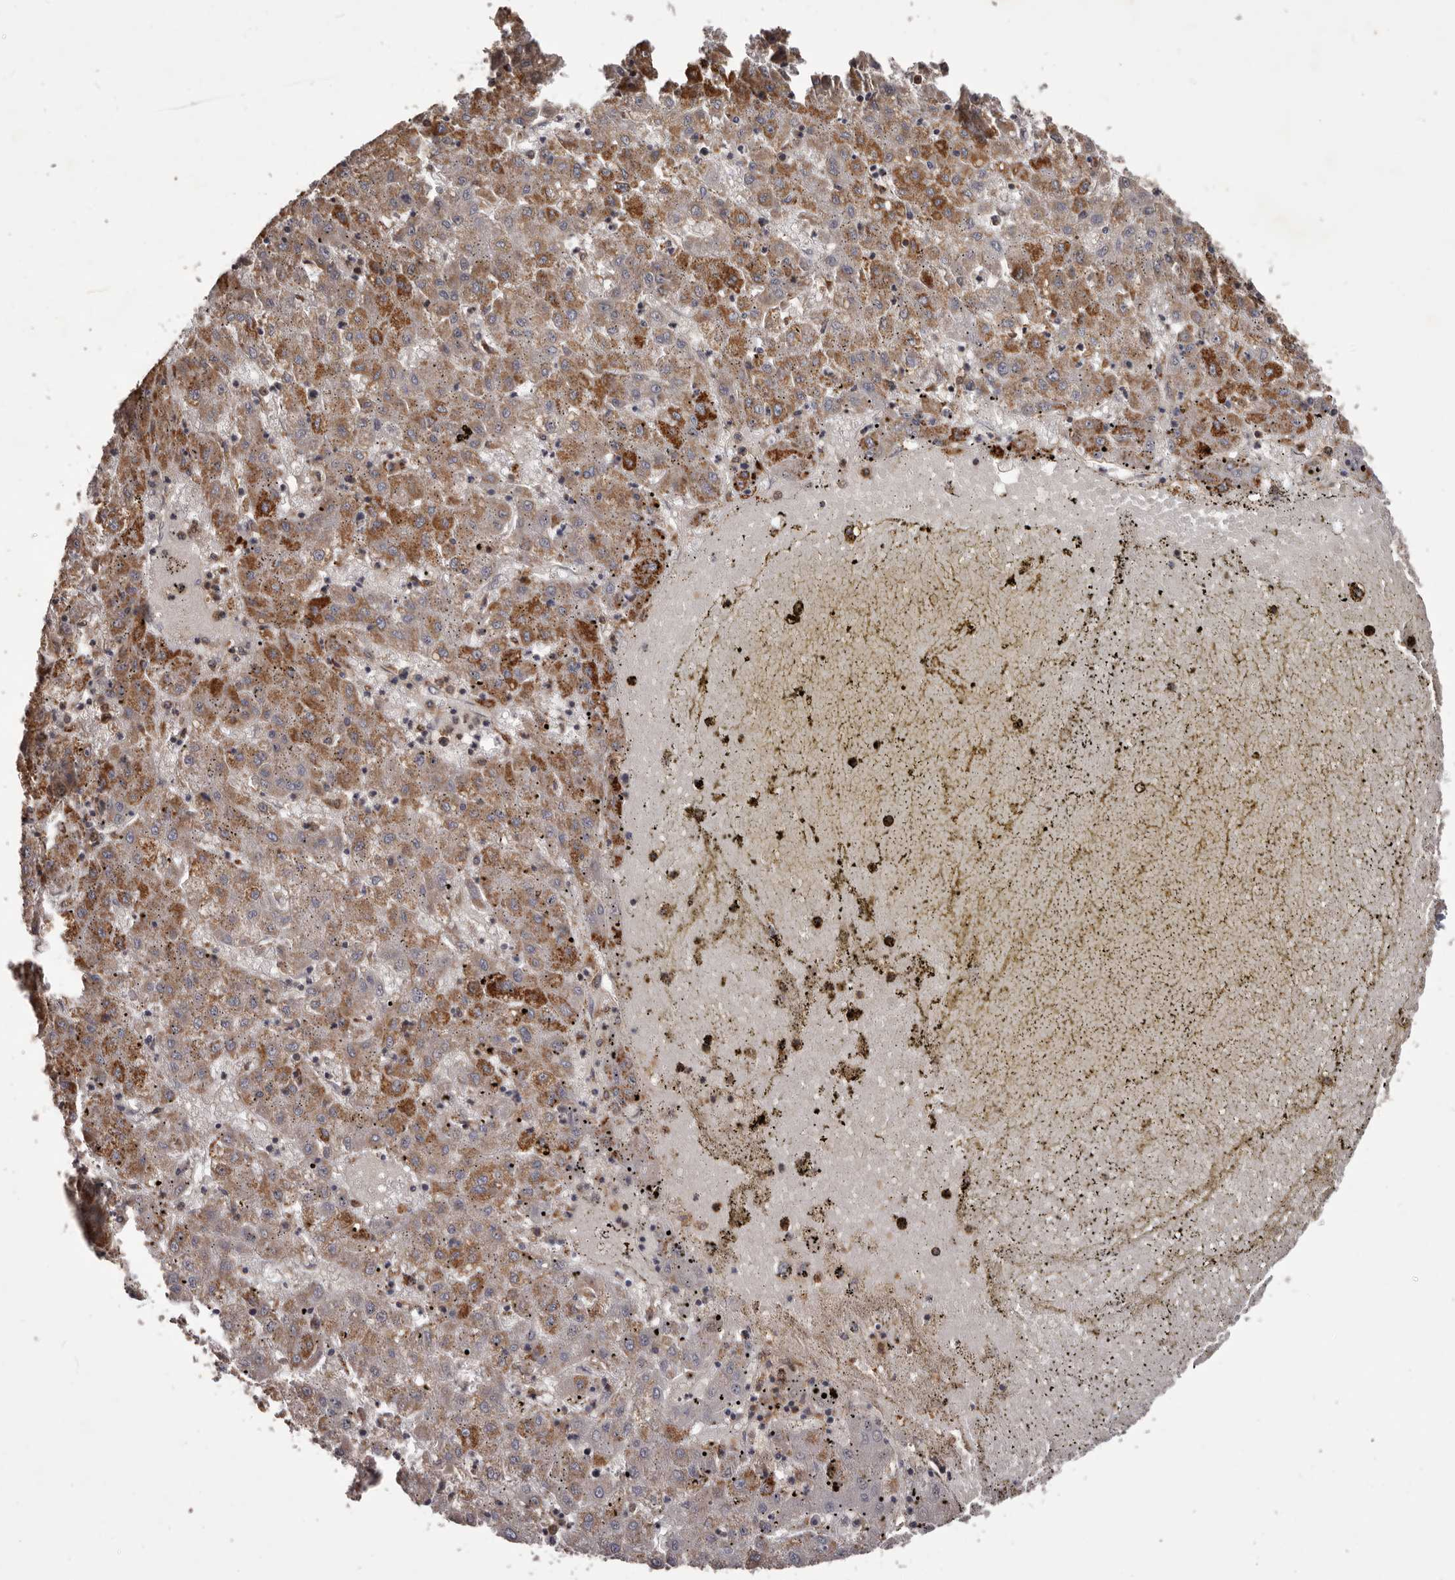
{"staining": {"intensity": "moderate", "quantity": "25%-75%", "location": "cytoplasmic/membranous"}, "tissue": "liver cancer", "cell_type": "Tumor cells", "image_type": "cancer", "snomed": [{"axis": "morphology", "description": "Carcinoma, Hepatocellular, NOS"}, {"axis": "topography", "description": "Liver"}], "caption": "High-magnification brightfield microscopy of liver hepatocellular carcinoma stained with DAB (brown) and counterstained with hematoxylin (blue). tumor cells exhibit moderate cytoplasmic/membranous staining is appreciated in about25%-75% of cells. (Stains: DAB in brown, nuclei in blue, Microscopy: brightfield microscopy at high magnification).", "gene": "GLIPR2", "patient": {"sex": "male", "age": 72}}